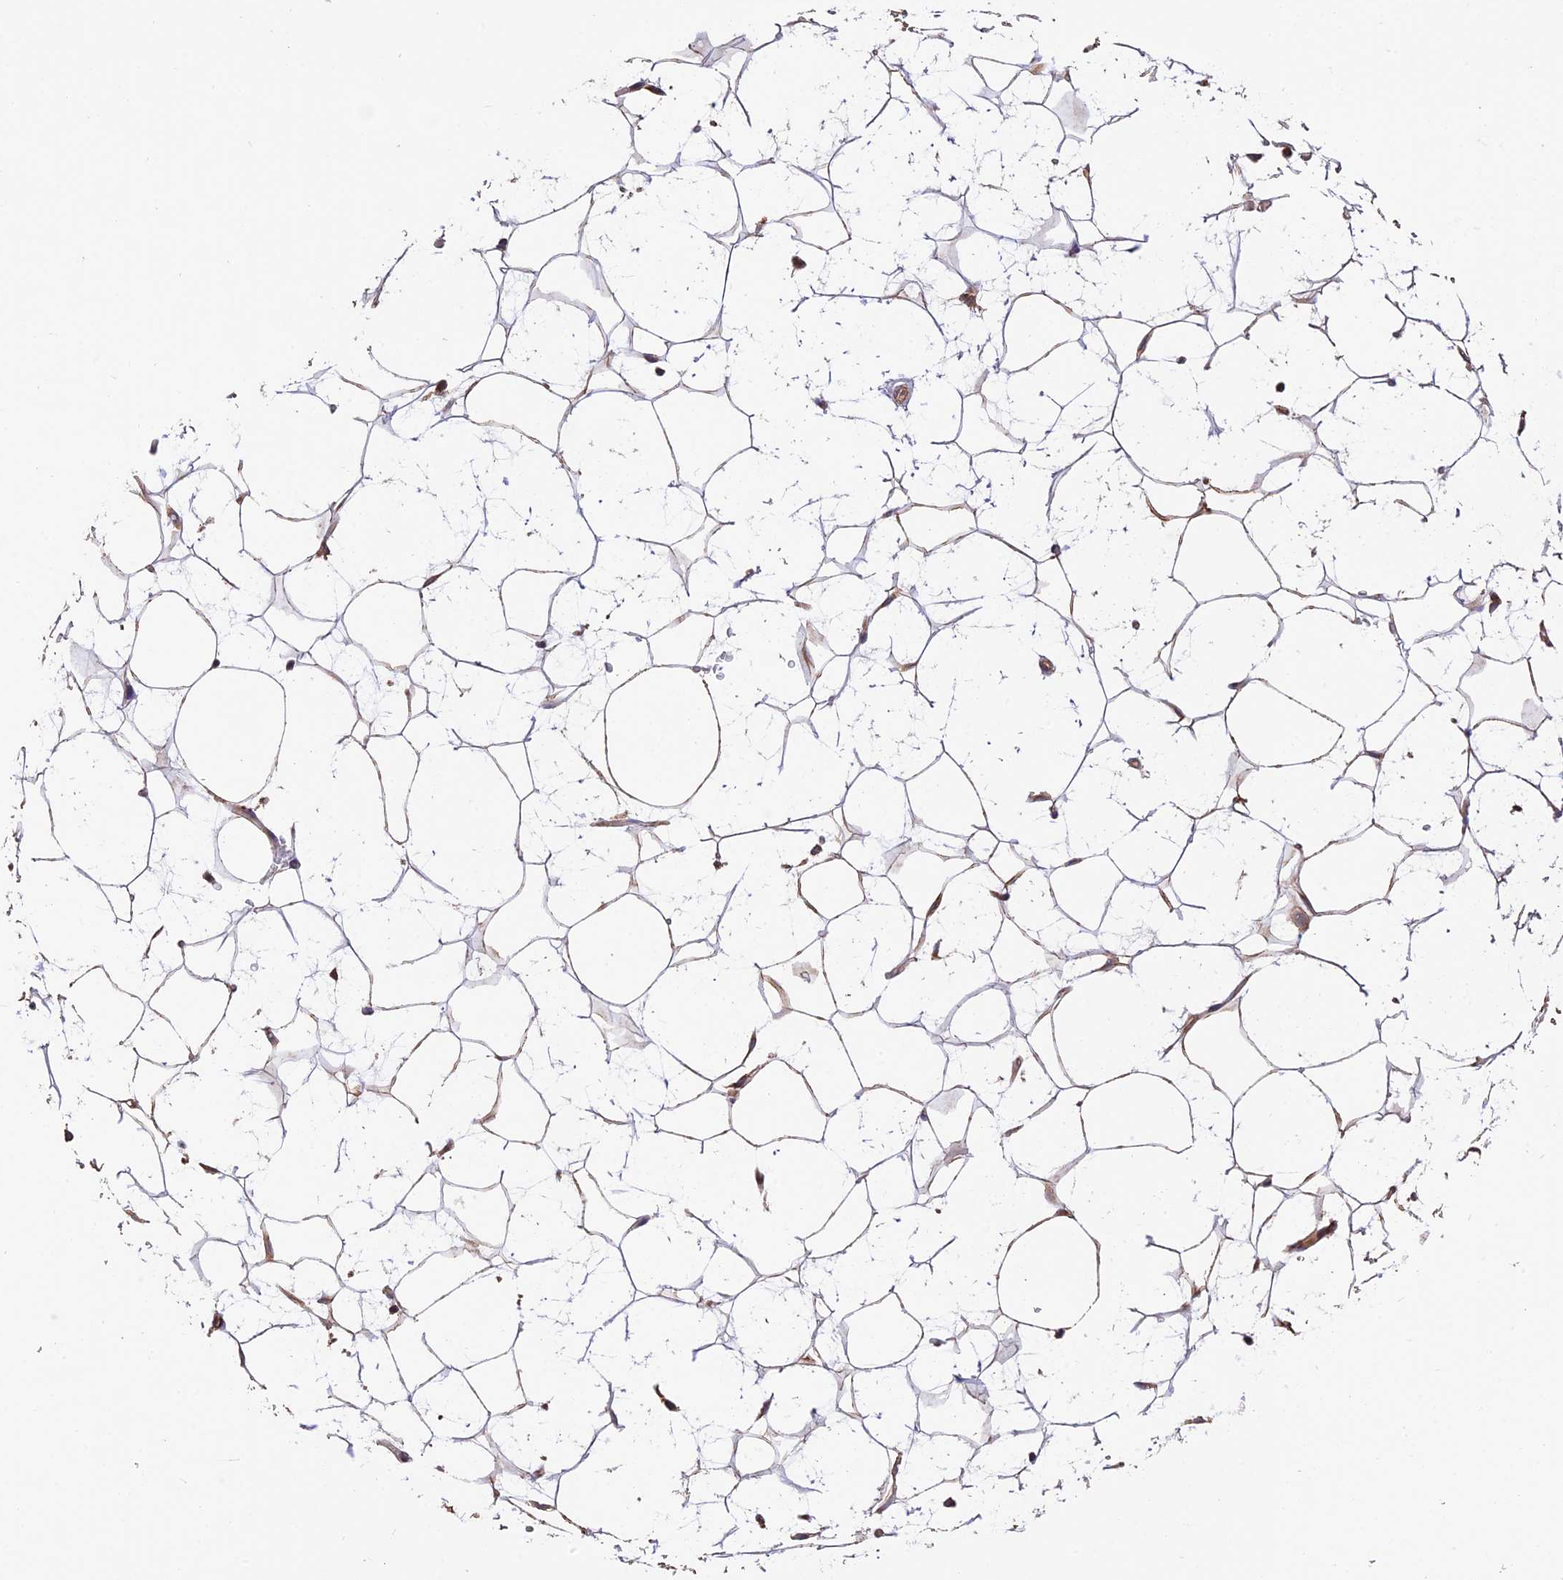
{"staining": {"intensity": "weak", "quantity": ">75%", "location": "cytoplasmic/membranous"}, "tissue": "adipose tissue", "cell_type": "Adipocytes", "image_type": "normal", "snomed": [{"axis": "morphology", "description": "Normal tissue, NOS"}, {"axis": "topography", "description": "Breast"}], "caption": "This micrograph displays benign adipose tissue stained with IHC to label a protein in brown. The cytoplasmic/membranous of adipocytes show weak positivity for the protein. Nuclei are counter-stained blue.", "gene": "MNS1", "patient": {"sex": "female", "age": 26}}